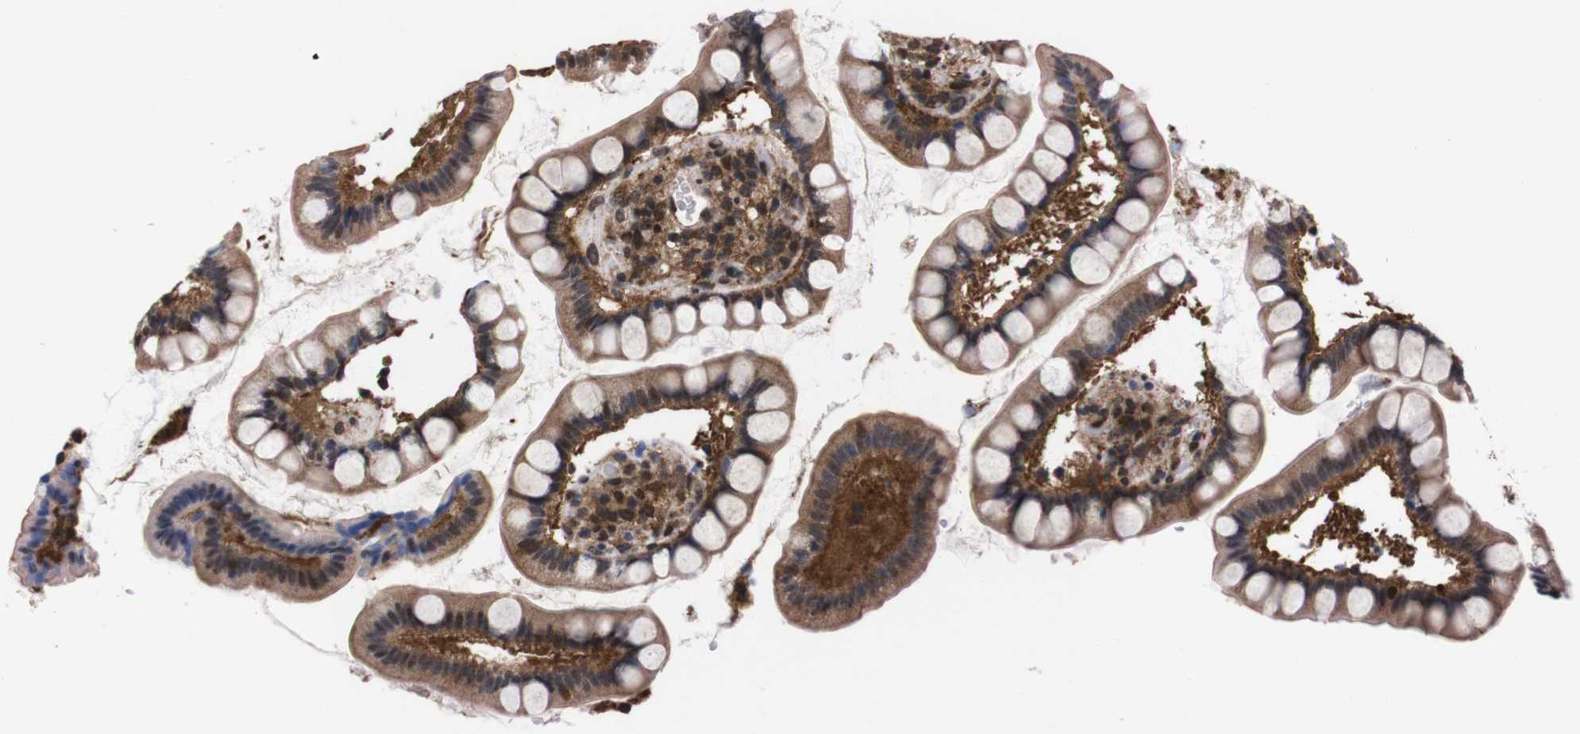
{"staining": {"intensity": "strong", "quantity": ">75%", "location": "cytoplasmic/membranous"}, "tissue": "small intestine", "cell_type": "Glandular cells", "image_type": "normal", "snomed": [{"axis": "morphology", "description": "Normal tissue, NOS"}, {"axis": "topography", "description": "Small intestine"}], "caption": "Normal small intestine reveals strong cytoplasmic/membranous staining in approximately >75% of glandular cells.", "gene": "UBQLN2", "patient": {"sex": "female", "age": 84}}